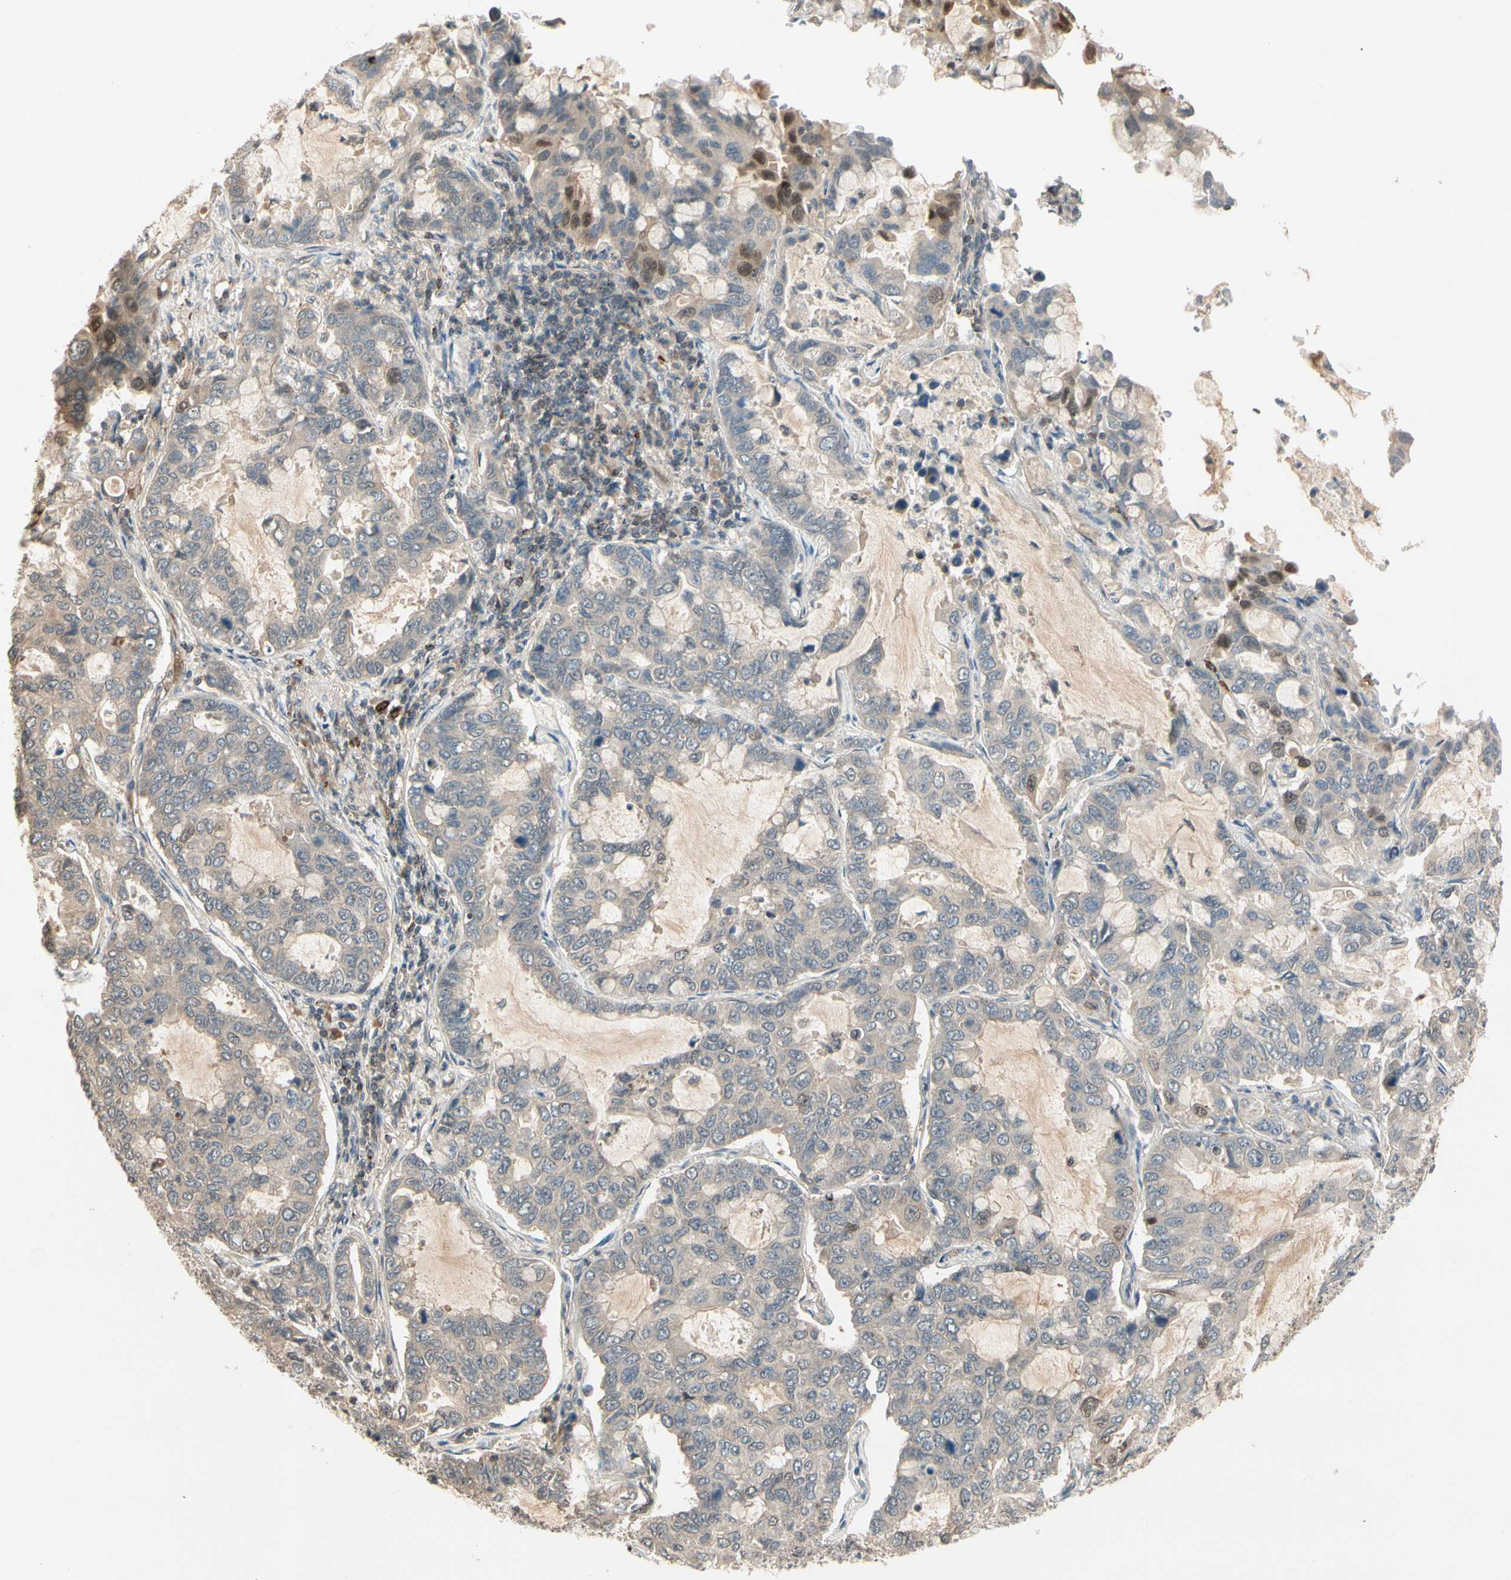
{"staining": {"intensity": "weak", "quantity": ">75%", "location": "cytoplasmic/membranous"}, "tissue": "lung cancer", "cell_type": "Tumor cells", "image_type": "cancer", "snomed": [{"axis": "morphology", "description": "Adenocarcinoma, NOS"}, {"axis": "topography", "description": "Lung"}], "caption": "Adenocarcinoma (lung) stained for a protein (brown) exhibits weak cytoplasmic/membranous positive expression in approximately >75% of tumor cells.", "gene": "EVC", "patient": {"sex": "male", "age": 64}}